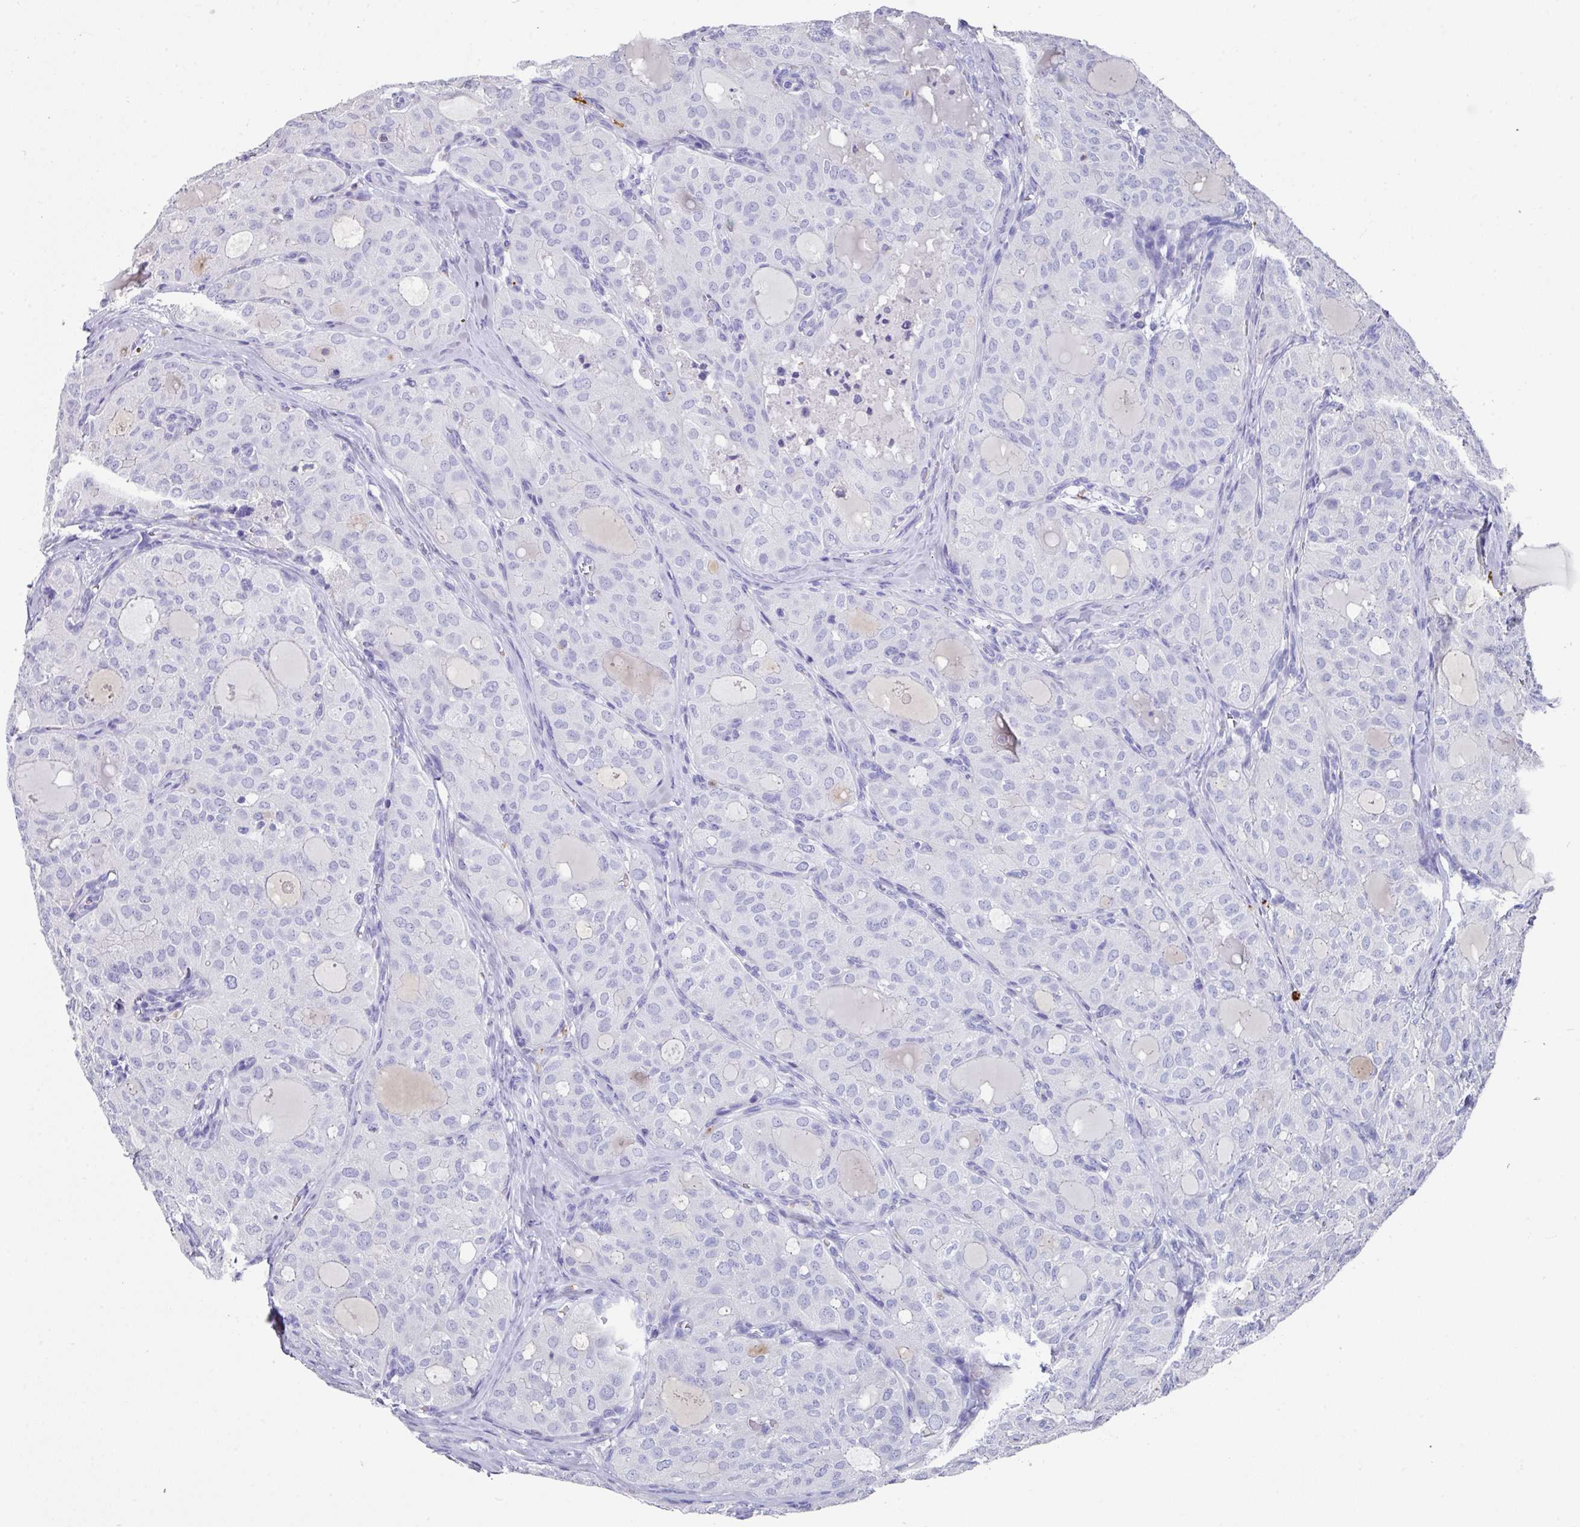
{"staining": {"intensity": "negative", "quantity": "none", "location": "none"}, "tissue": "thyroid cancer", "cell_type": "Tumor cells", "image_type": "cancer", "snomed": [{"axis": "morphology", "description": "Follicular adenoma carcinoma, NOS"}, {"axis": "topography", "description": "Thyroid gland"}], "caption": "DAB (3,3'-diaminobenzidine) immunohistochemical staining of human thyroid cancer (follicular adenoma carcinoma) shows no significant positivity in tumor cells.", "gene": "CPVL", "patient": {"sex": "male", "age": 75}}